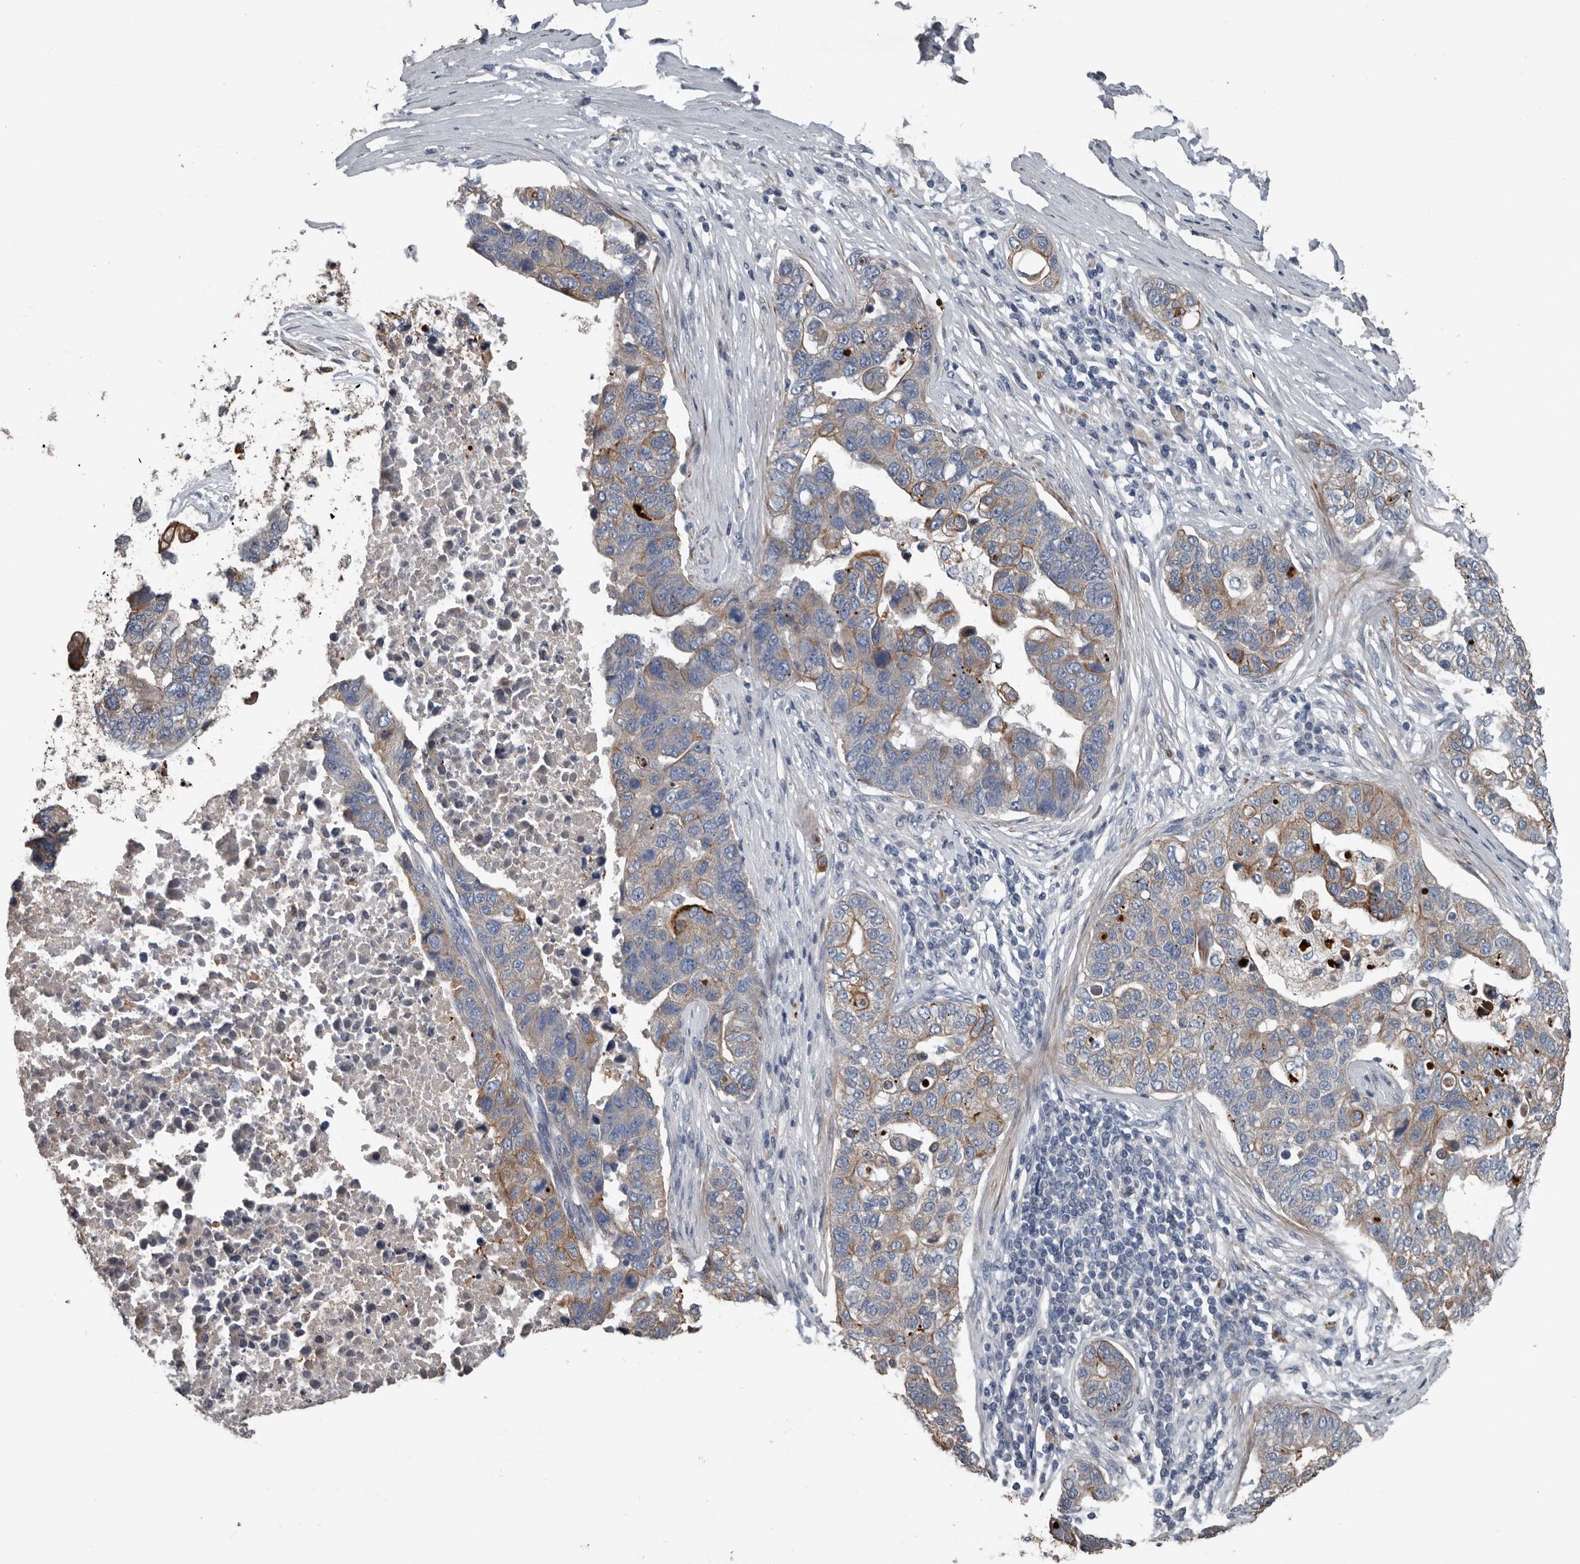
{"staining": {"intensity": "weak", "quantity": "25%-75%", "location": "cytoplasmic/membranous"}, "tissue": "pancreatic cancer", "cell_type": "Tumor cells", "image_type": "cancer", "snomed": [{"axis": "morphology", "description": "Adenocarcinoma, NOS"}, {"axis": "topography", "description": "Pancreas"}], "caption": "Brown immunohistochemical staining in pancreatic cancer (adenocarcinoma) reveals weak cytoplasmic/membranous expression in approximately 25%-75% of tumor cells.", "gene": "DPY19L4", "patient": {"sex": "female", "age": 61}}